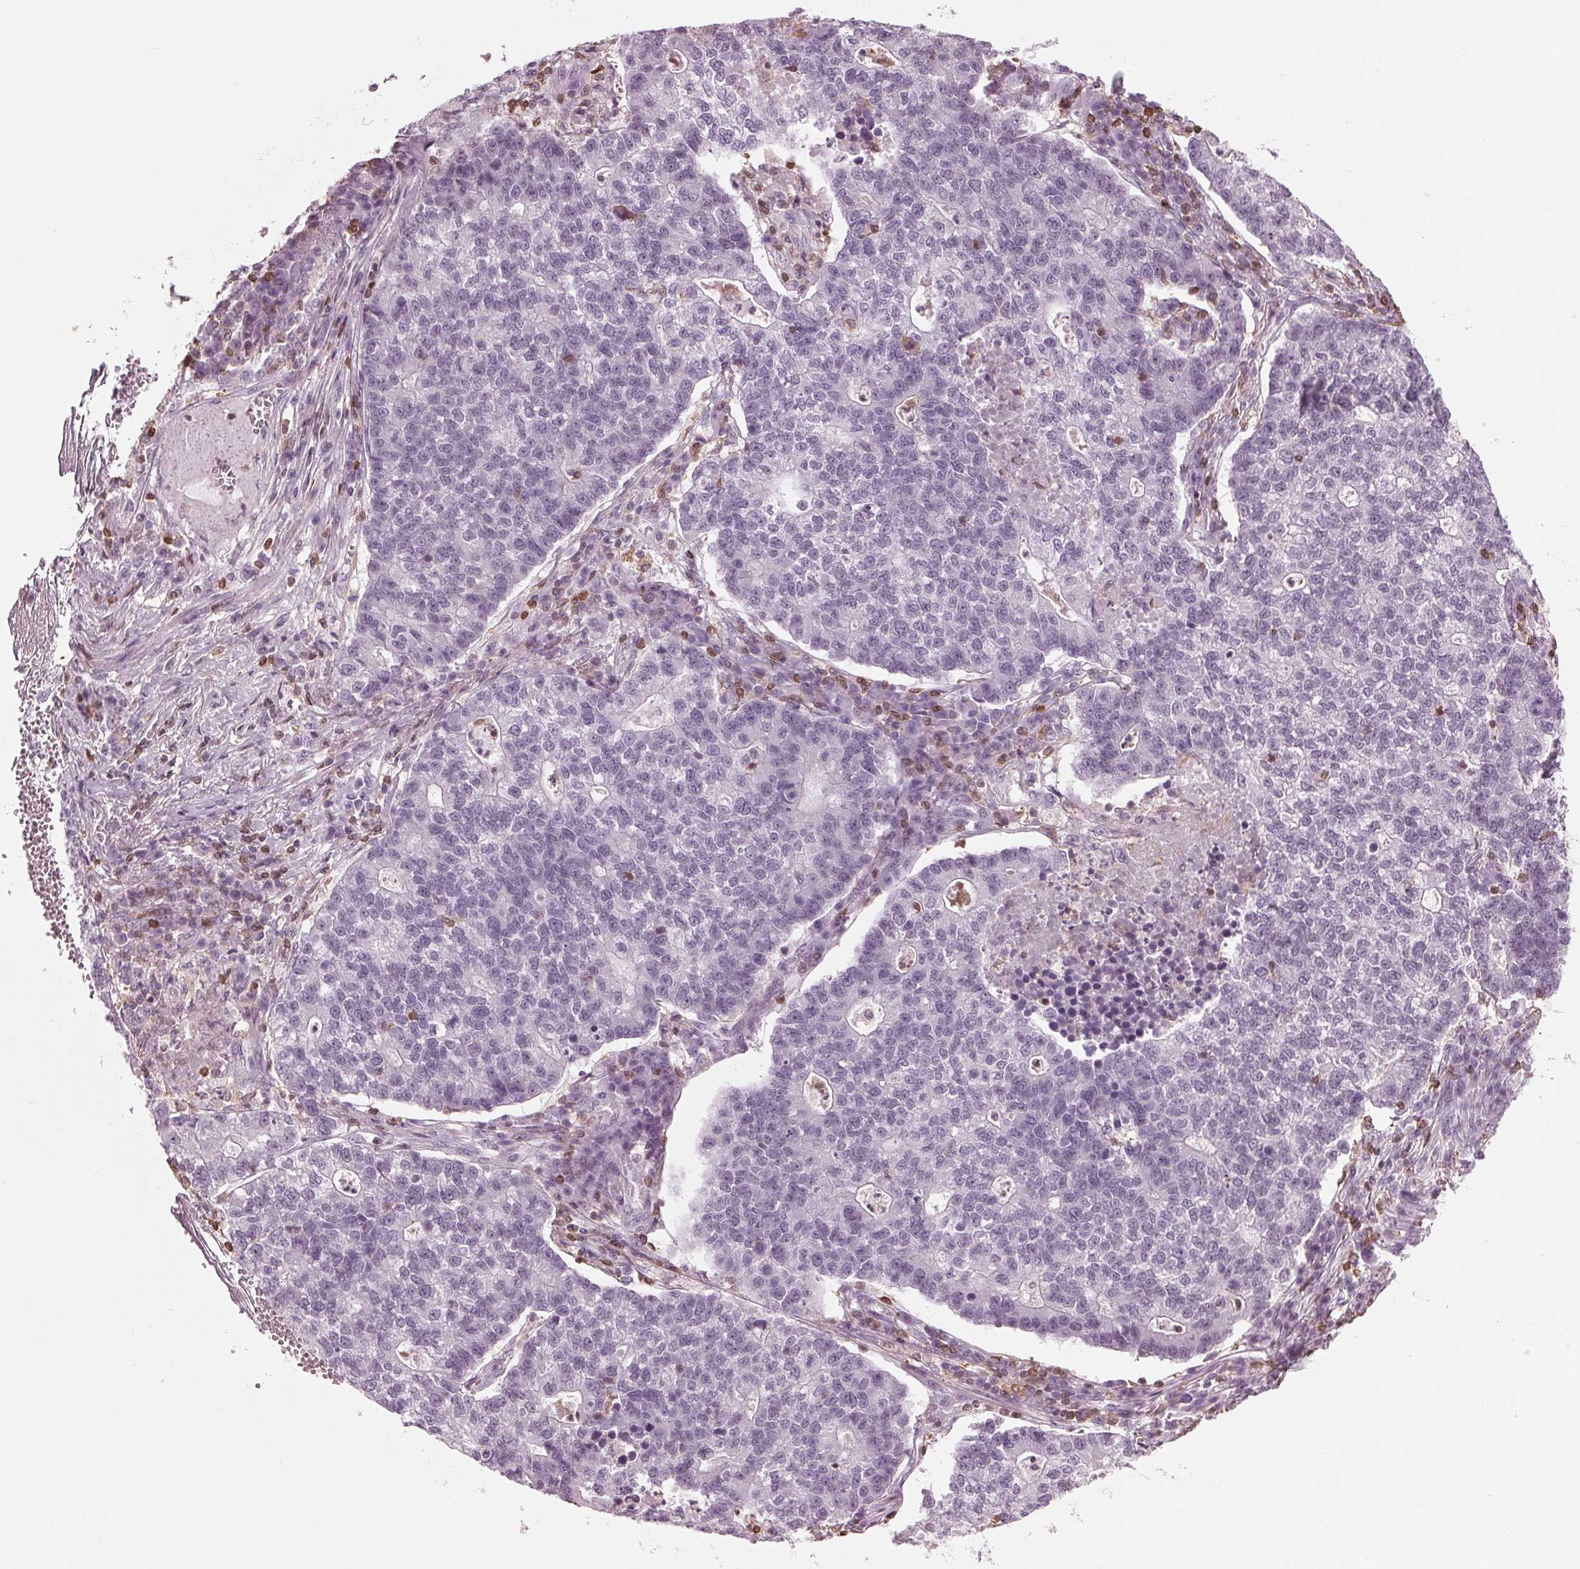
{"staining": {"intensity": "negative", "quantity": "none", "location": "none"}, "tissue": "lung cancer", "cell_type": "Tumor cells", "image_type": "cancer", "snomed": [{"axis": "morphology", "description": "Adenocarcinoma, NOS"}, {"axis": "topography", "description": "Lung"}], "caption": "IHC image of neoplastic tissue: human adenocarcinoma (lung) stained with DAB (3,3'-diaminobenzidine) exhibits no significant protein staining in tumor cells.", "gene": "BTLA", "patient": {"sex": "male", "age": 57}}